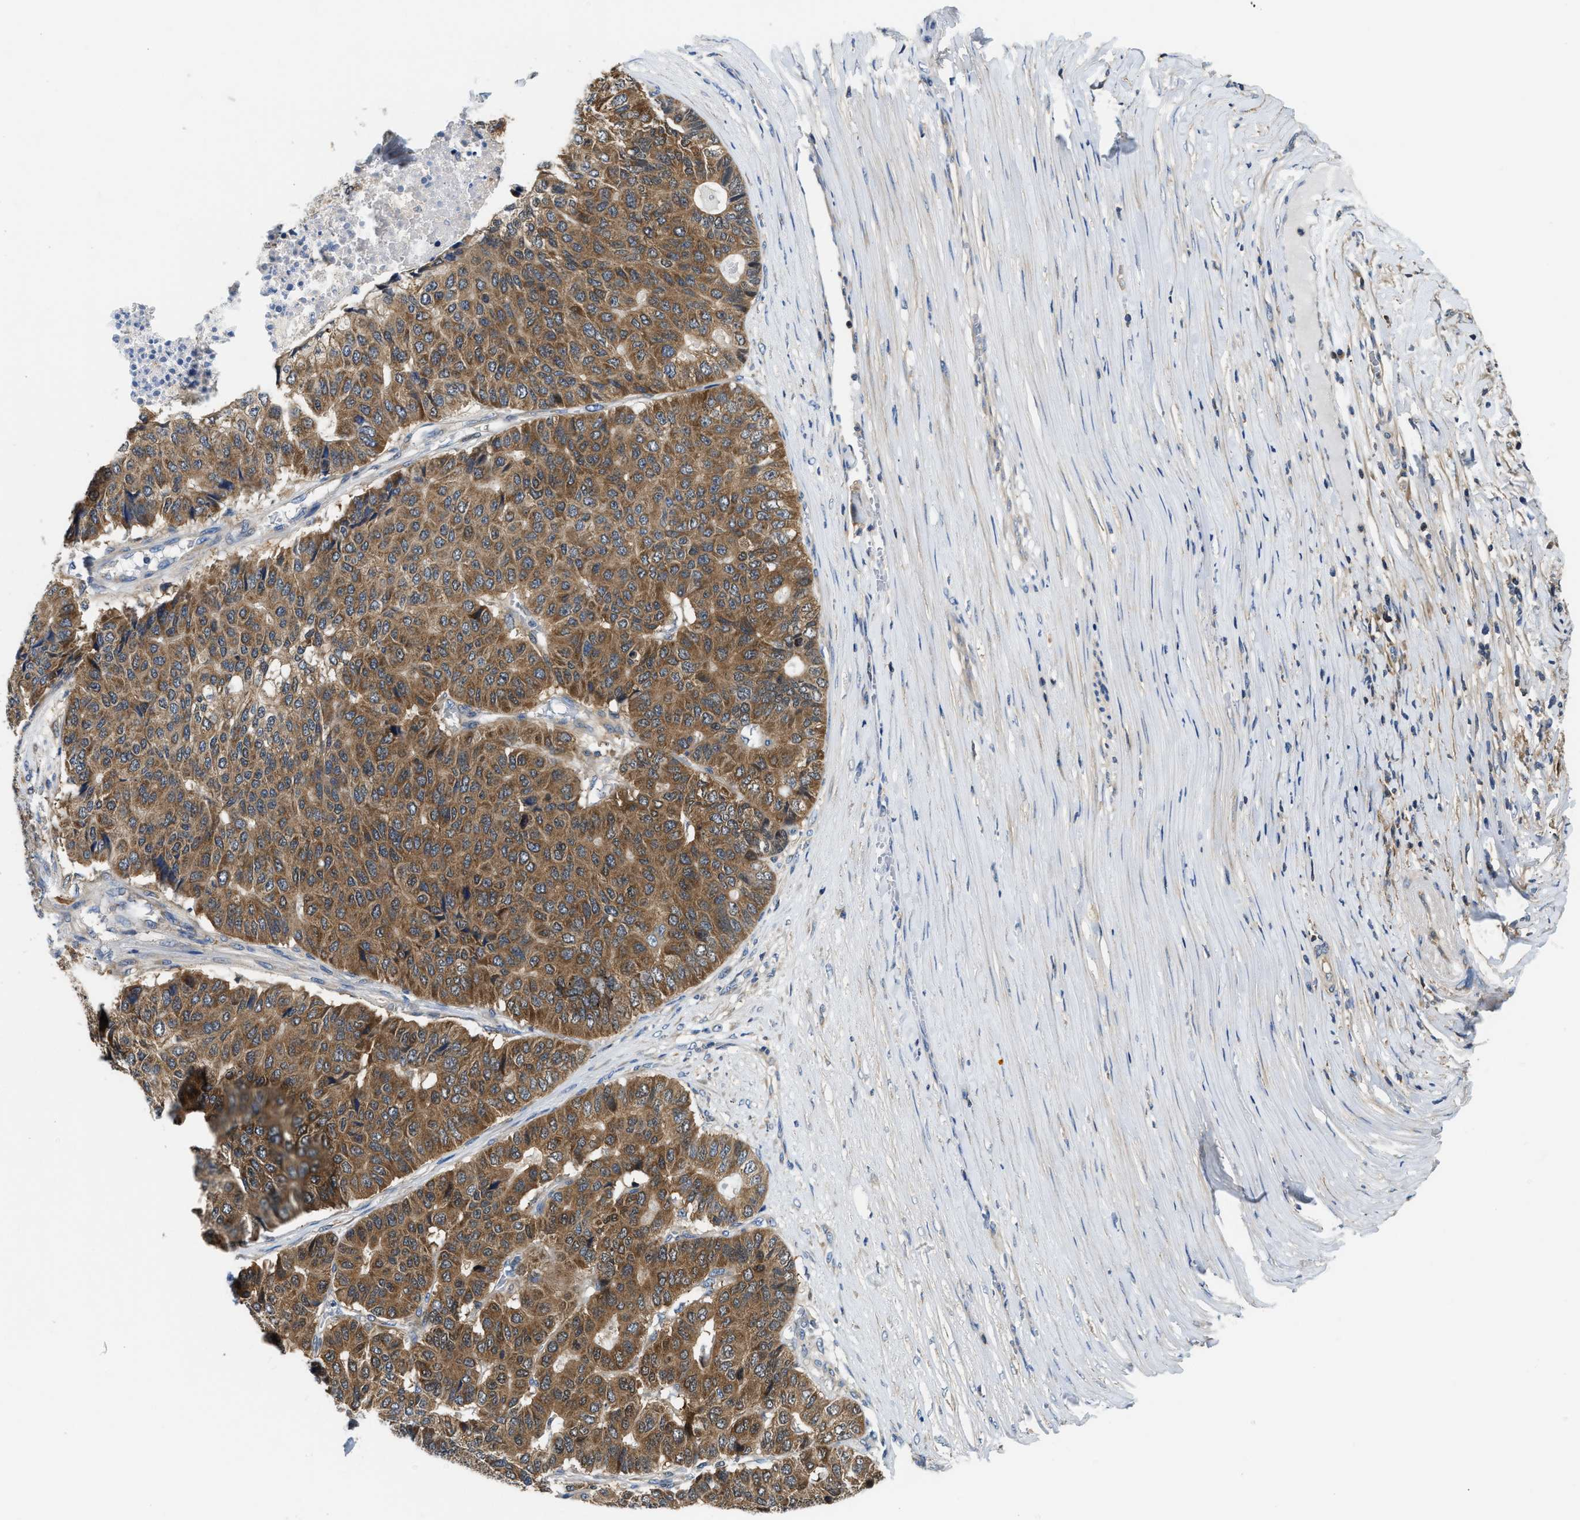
{"staining": {"intensity": "moderate", "quantity": ">75%", "location": "cytoplasmic/membranous"}, "tissue": "pancreatic cancer", "cell_type": "Tumor cells", "image_type": "cancer", "snomed": [{"axis": "morphology", "description": "Adenocarcinoma, NOS"}, {"axis": "topography", "description": "Pancreas"}], "caption": "Human pancreatic cancer stained for a protein (brown) shows moderate cytoplasmic/membranous positive staining in about >75% of tumor cells.", "gene": "CCM2", "patient": {"sex": "male", "age": 50}}